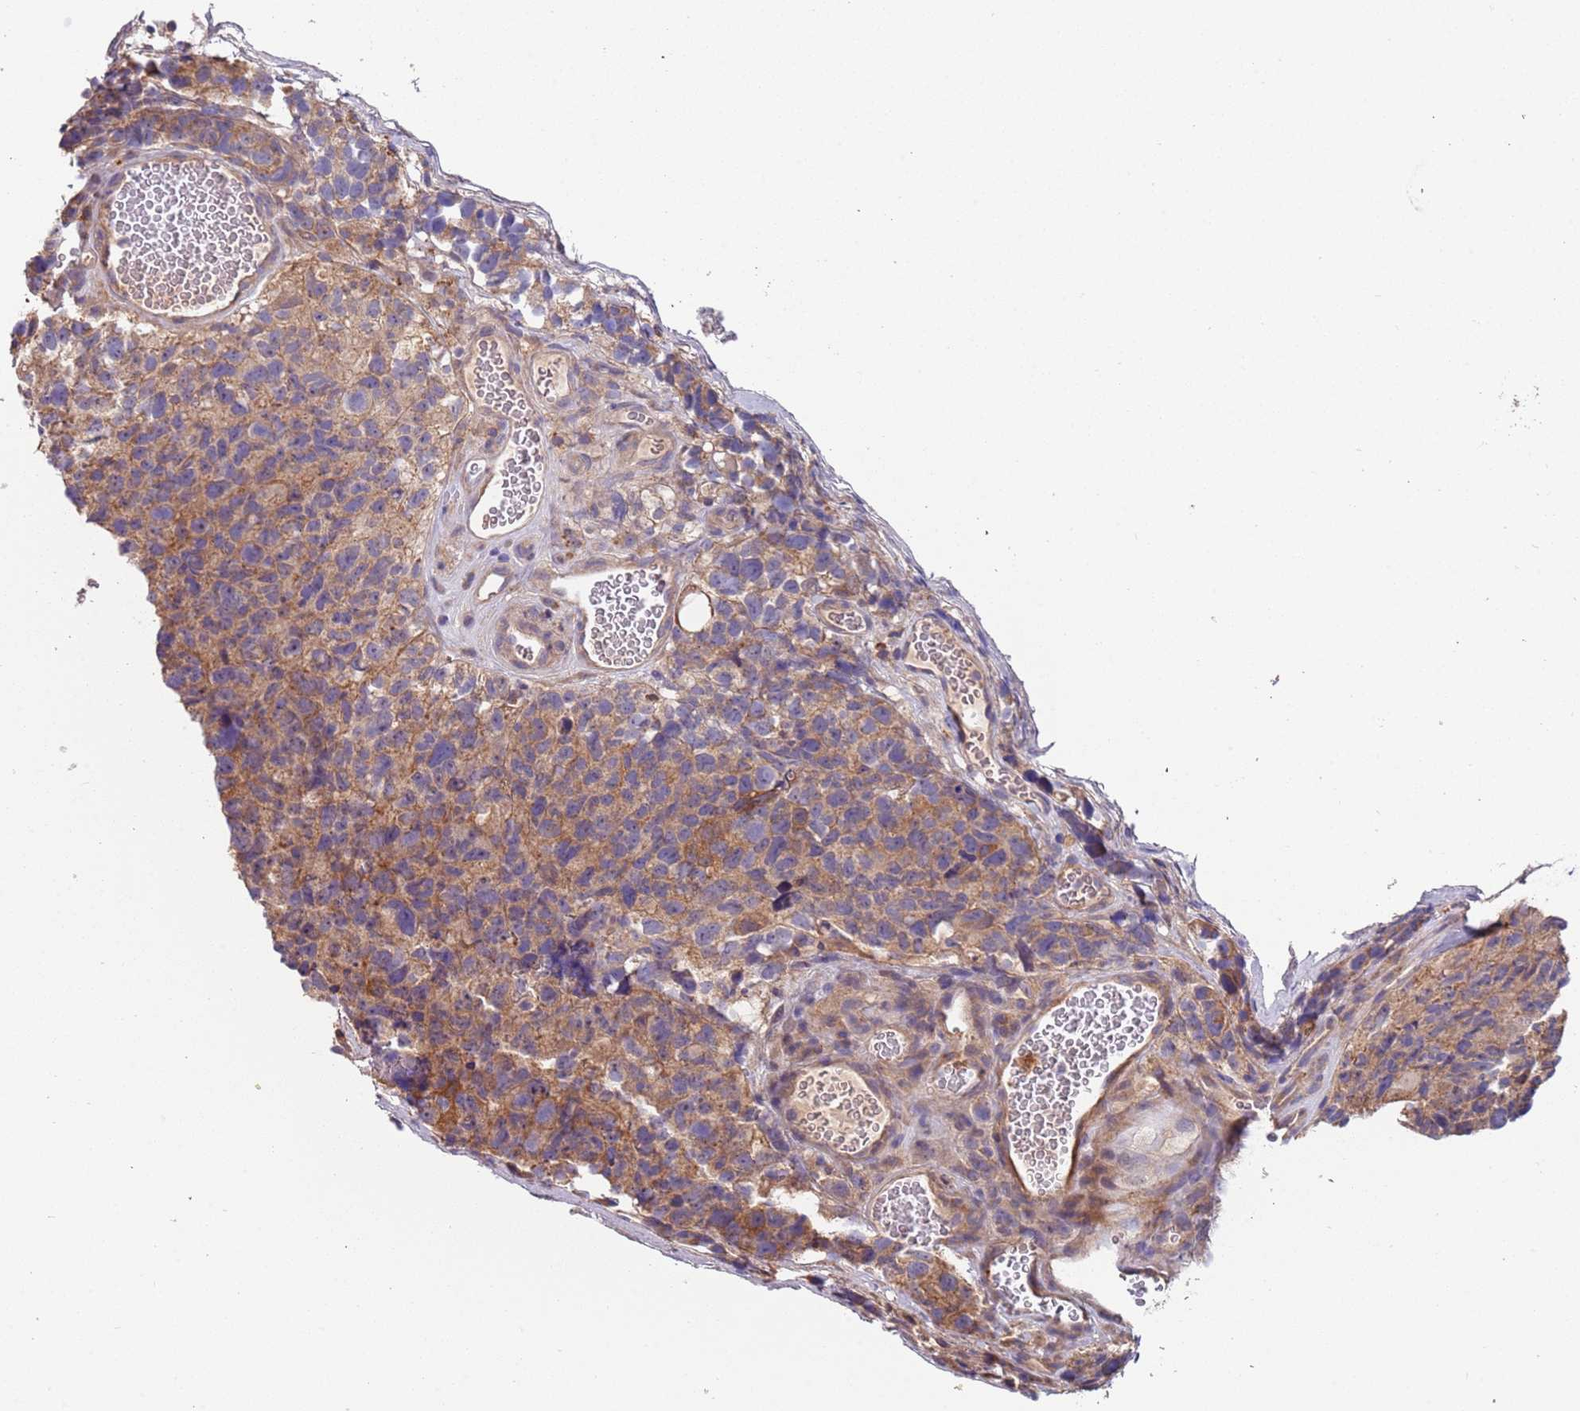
{"staining": {"intensity": "weak", "quantity": ">75%", "location": "cytoplasmic/membranous"}, "tissue": "glioma", "cell_type": "Tumor cells", "image_type": "cancer", "snomed": [{"axis": "morphology", "description": "Glioma, malignant, High grade"}, {"axis": "topography", "description": "Brain"}], "caption": "Human malignant high-grade glioma stained for a protein (brown) shows weak cytoplasmic/membranous positive staining in approximately >75% of tumor cells.", "gene": "SYT4", "patient": {"sex": "male", "age": 69}}